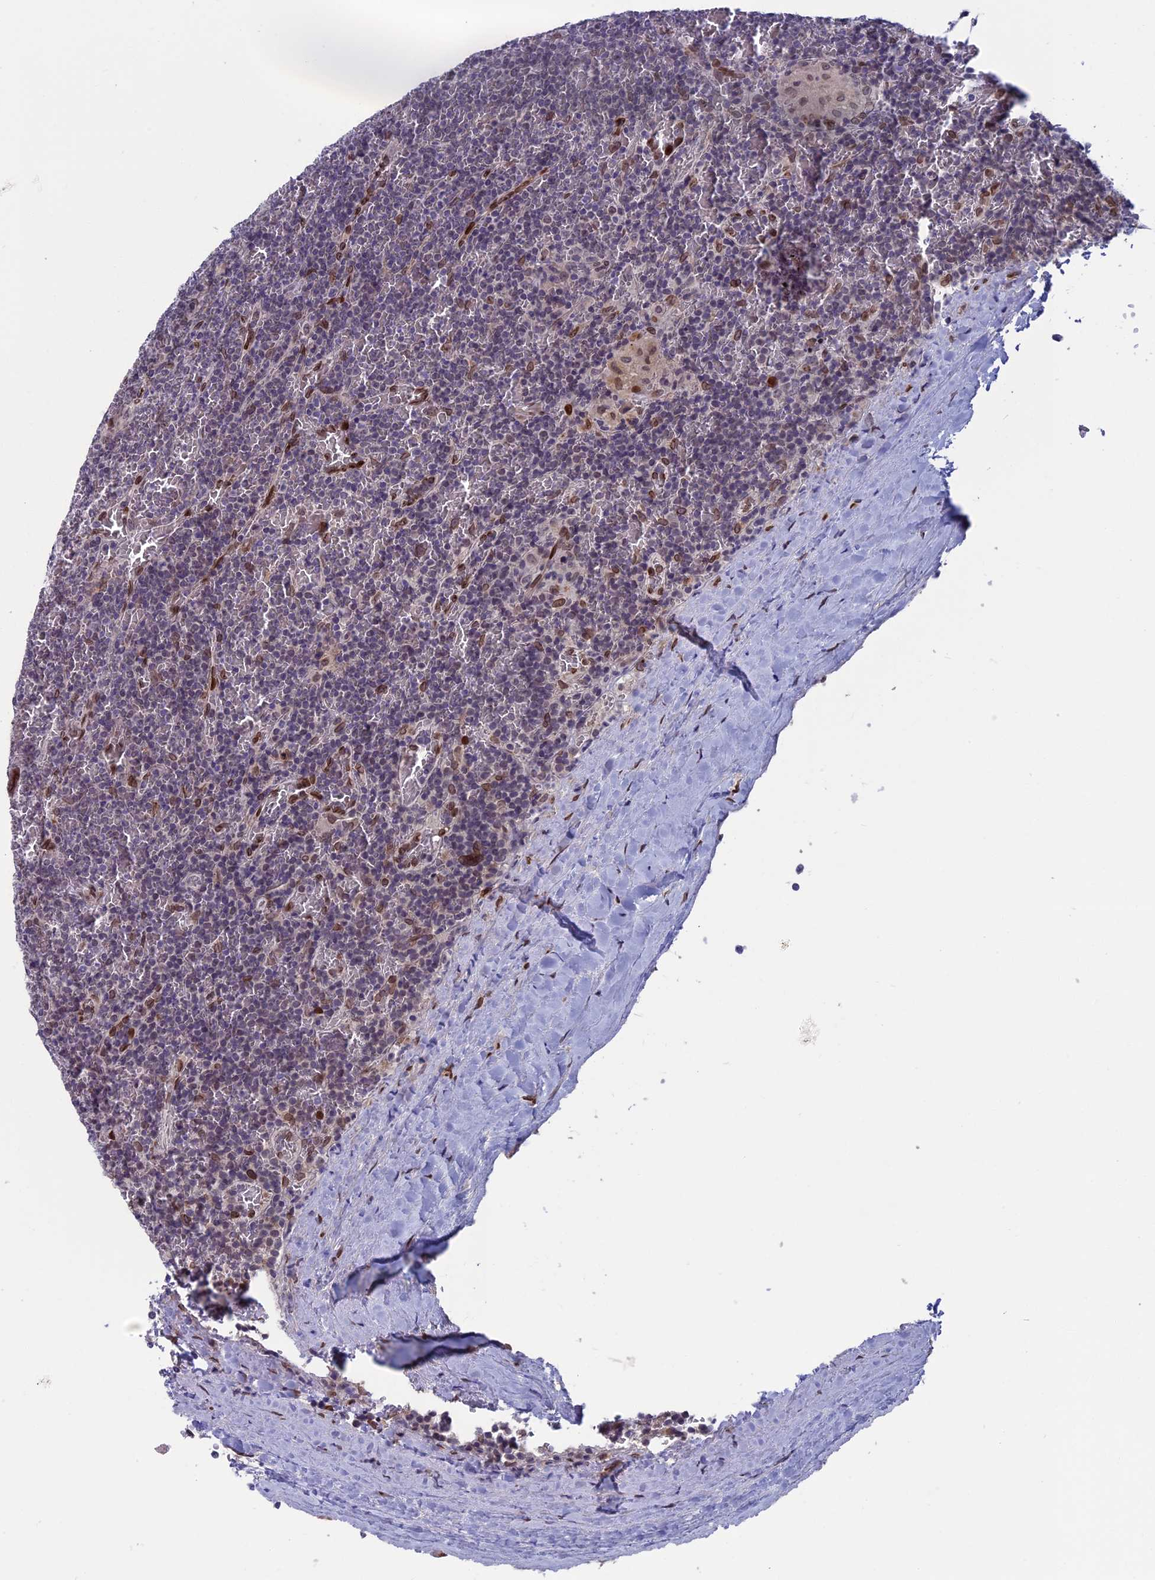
{"staining": {"intensity": "negative", "quantity": "none", "location": "none"}, "tissue": "lymphoma", "cell_type": "Tumor cells", "image_type": "cancer", "snomed": [{"axis": "morphology", "description": "Malignant lymphoma, non-Hodgkin's type, Low grade"}, {"axis": "topography", "description": "Spleen"}], "caption": "Tumor cells are negative for protein expression in human malignant lymphoma, non-Hodgkin's type (low-grade).", "gene": "GPSM1", "patient": {"sex": "female", "age": 19}}